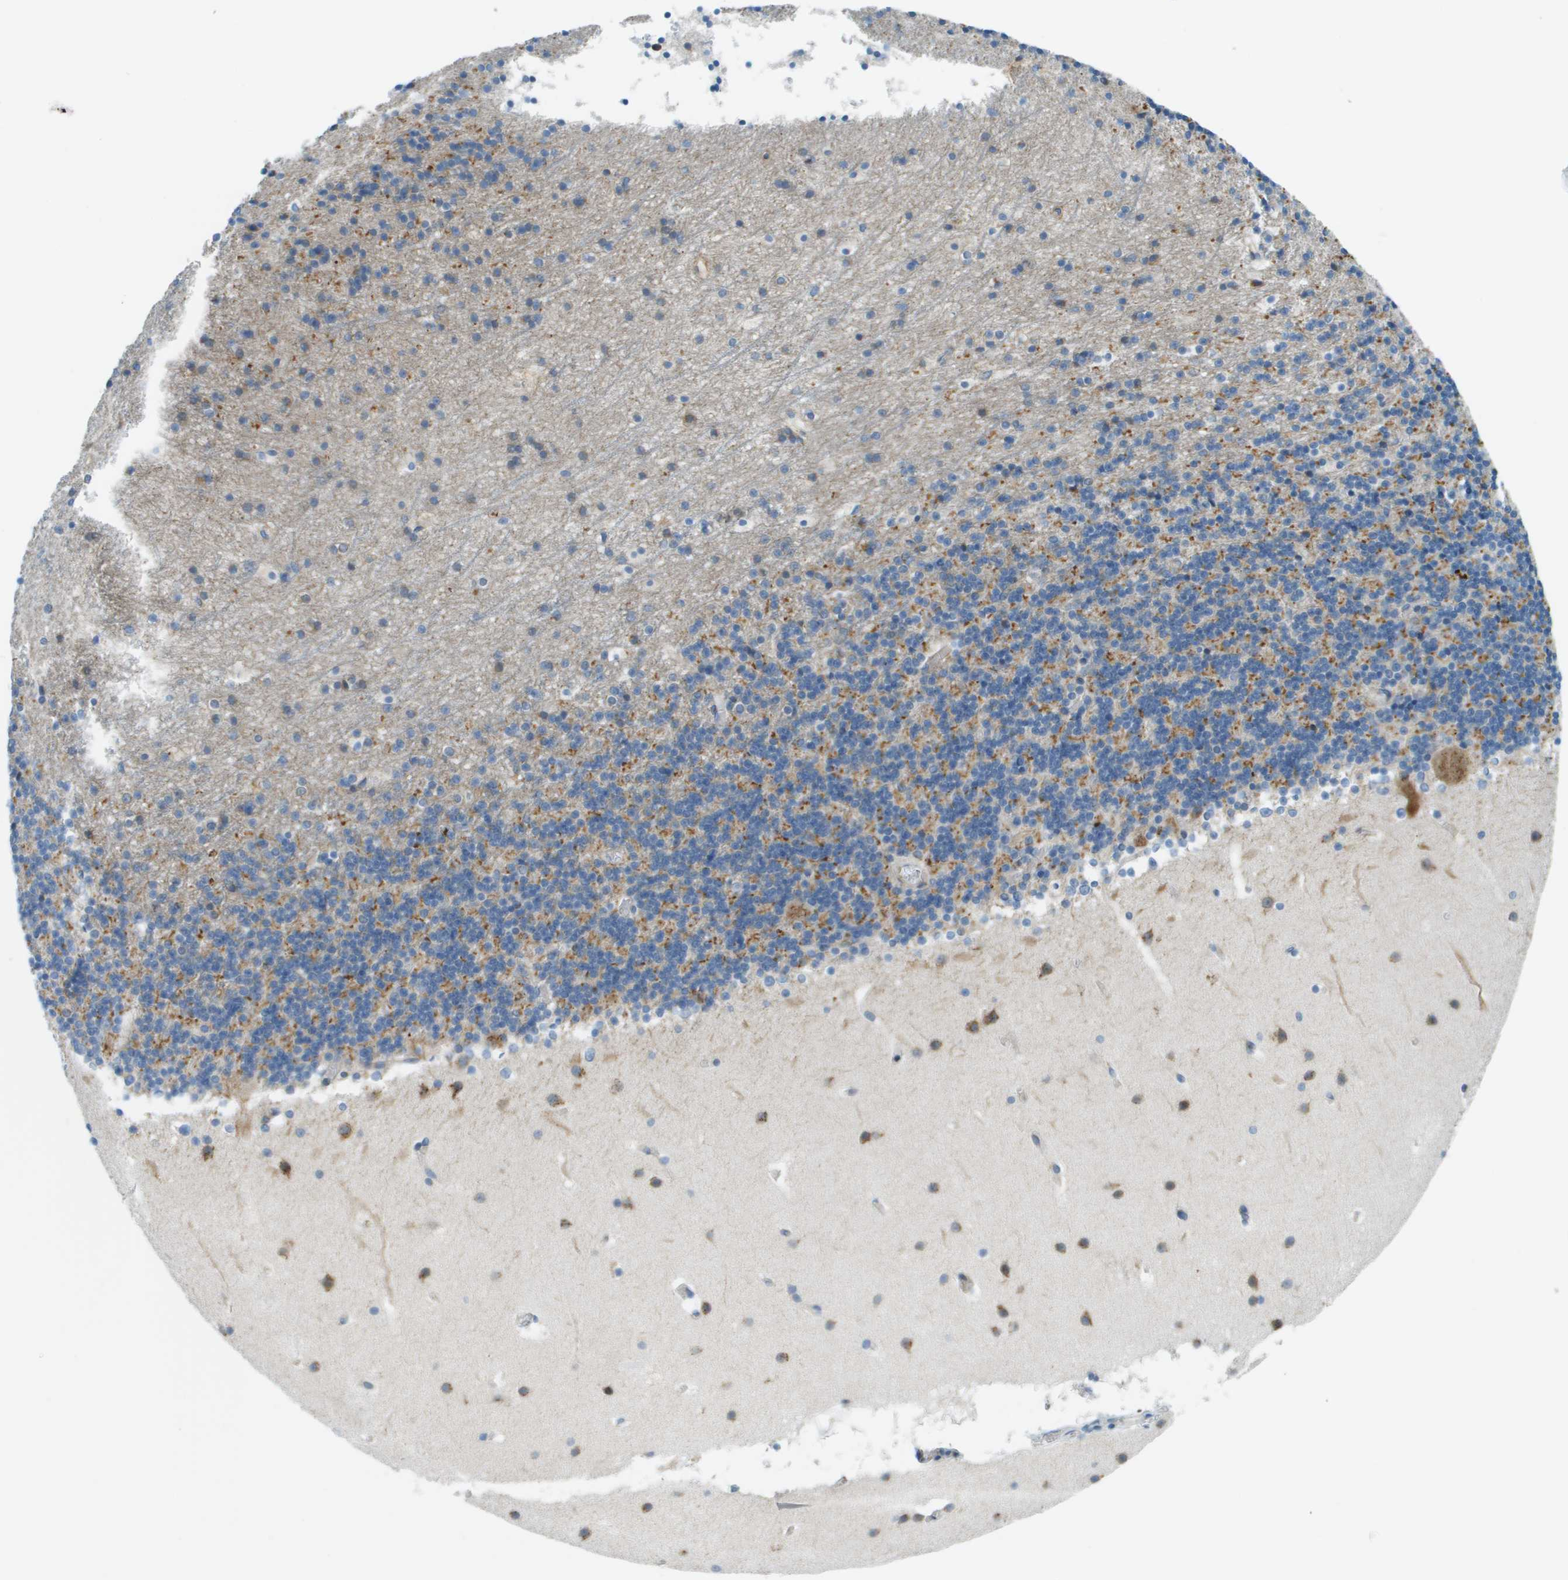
{"staining": {"intensity": "moderate", "quantity": "25%-75%", "location": "cytoplasmic/membranous"}, "tissue": "cerebellum", "cell_type": "Cells in granular layer", "image_type": "normal", "snomed": [{"axis": "morphology", "description": "Normal tissue, NOS"}, {"axis": "topography", "description": "Cerebellum"}], "caption": "DAB (3,3'-diaminobenzidine) immunohistochemical staining of benign human cerebellum displays moderate cytoplasmic/membranous protein positivity in about 25%-75% of cells in granular layer.", "gene": "ACBD3", "patient": {"sex": "male", "age": 45}}